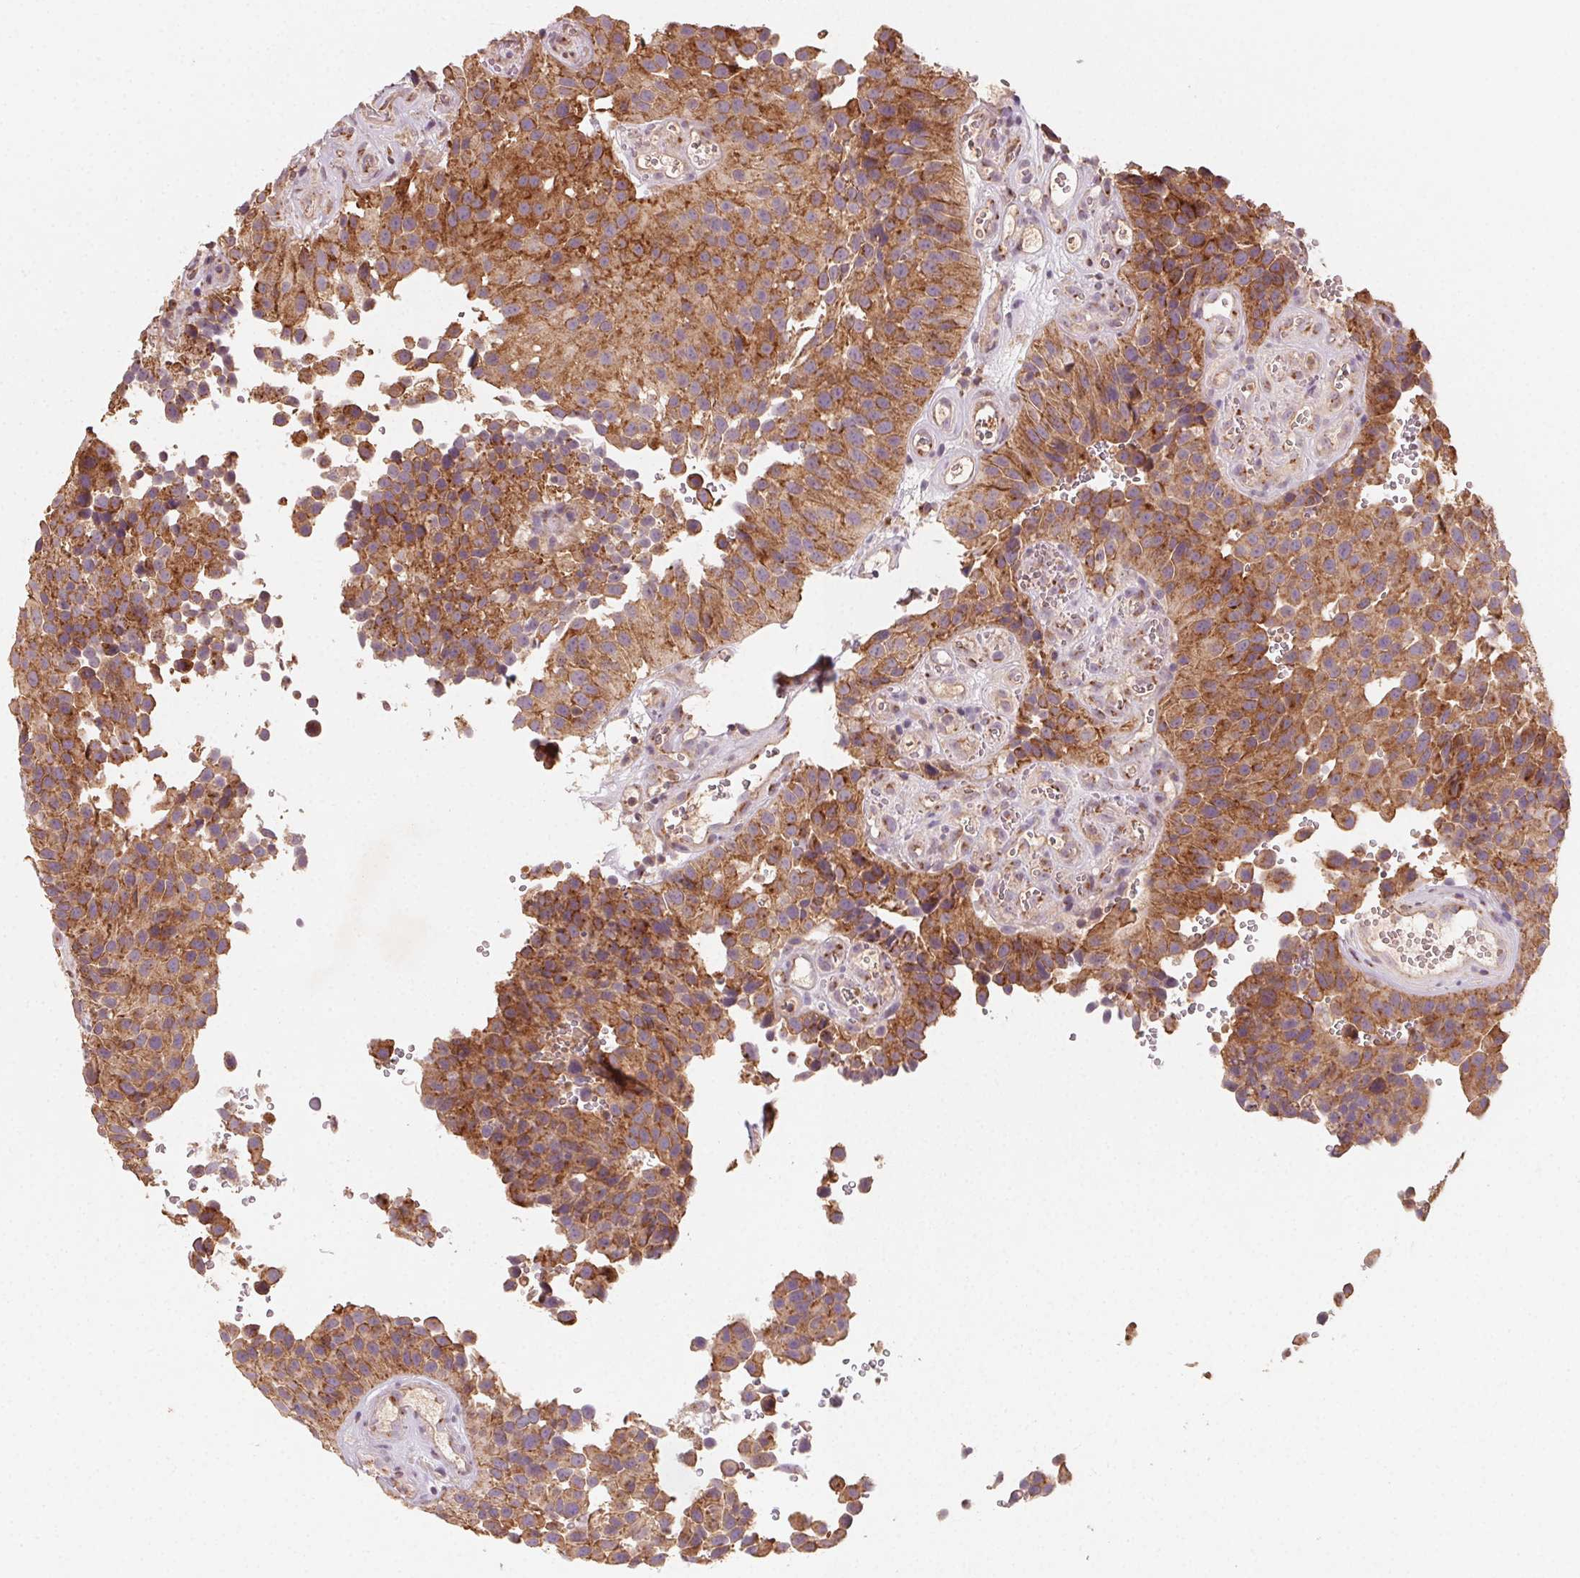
{"staining": {"intensity": "moderate", "quantity": ">75%", "location": "cytoplasmic/membranous"}, "tissue": "urothelial cancer", "cell_type": "Tumor cells", "image_type": "cancer", "snomed": [{"axis": "morphology", "description": "Urothelial carcinoma, Low grade"}, {"axis": "topography", "description": "Urinary bladder"}], "caption": "Moderate cytoplasmic/membranous protein positivity is identified in approximately >75% of tumor cells in urothelial cancer.", "gene": "AP1S1", "patient": {"sex": "male", "age": 76}}